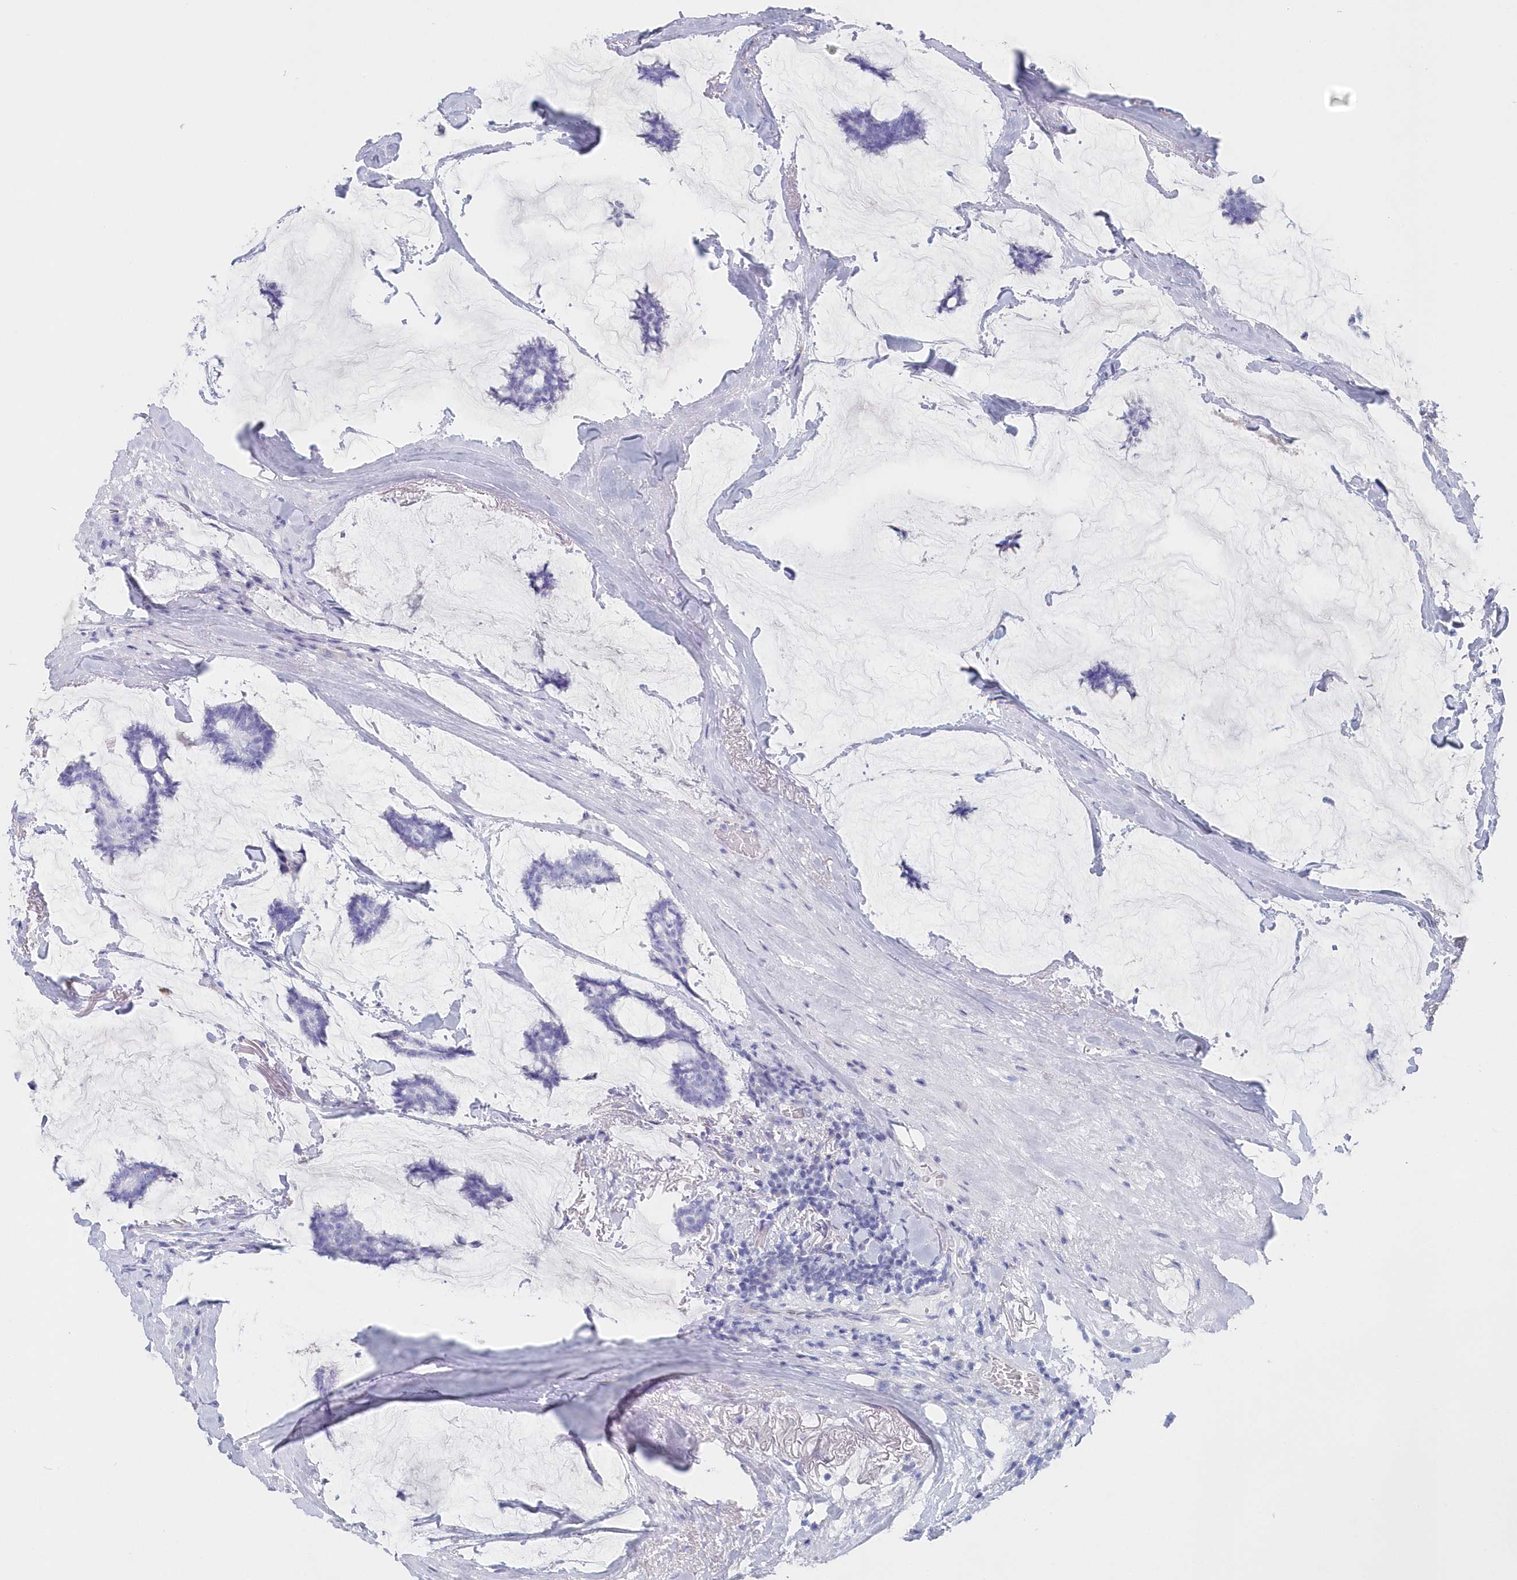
{"staining": {"intensity": "negative", "quantity": "none", "location": "none"}, "tissue": "breast cancer", "cell_type": "Tumor cells", "image_type": "cancer", "snomed": [{"axis": "morphology", "description": "Duct carcinoma"}, {"axis": "topography", "description": "Breast"}], "caption": "IHC of human breast cancer (infiltrating ductal carcinoma) shows no staining in tumor cells.", "gene": "CSNK1G2", "patient": {"sex": "female", "age": 93}}